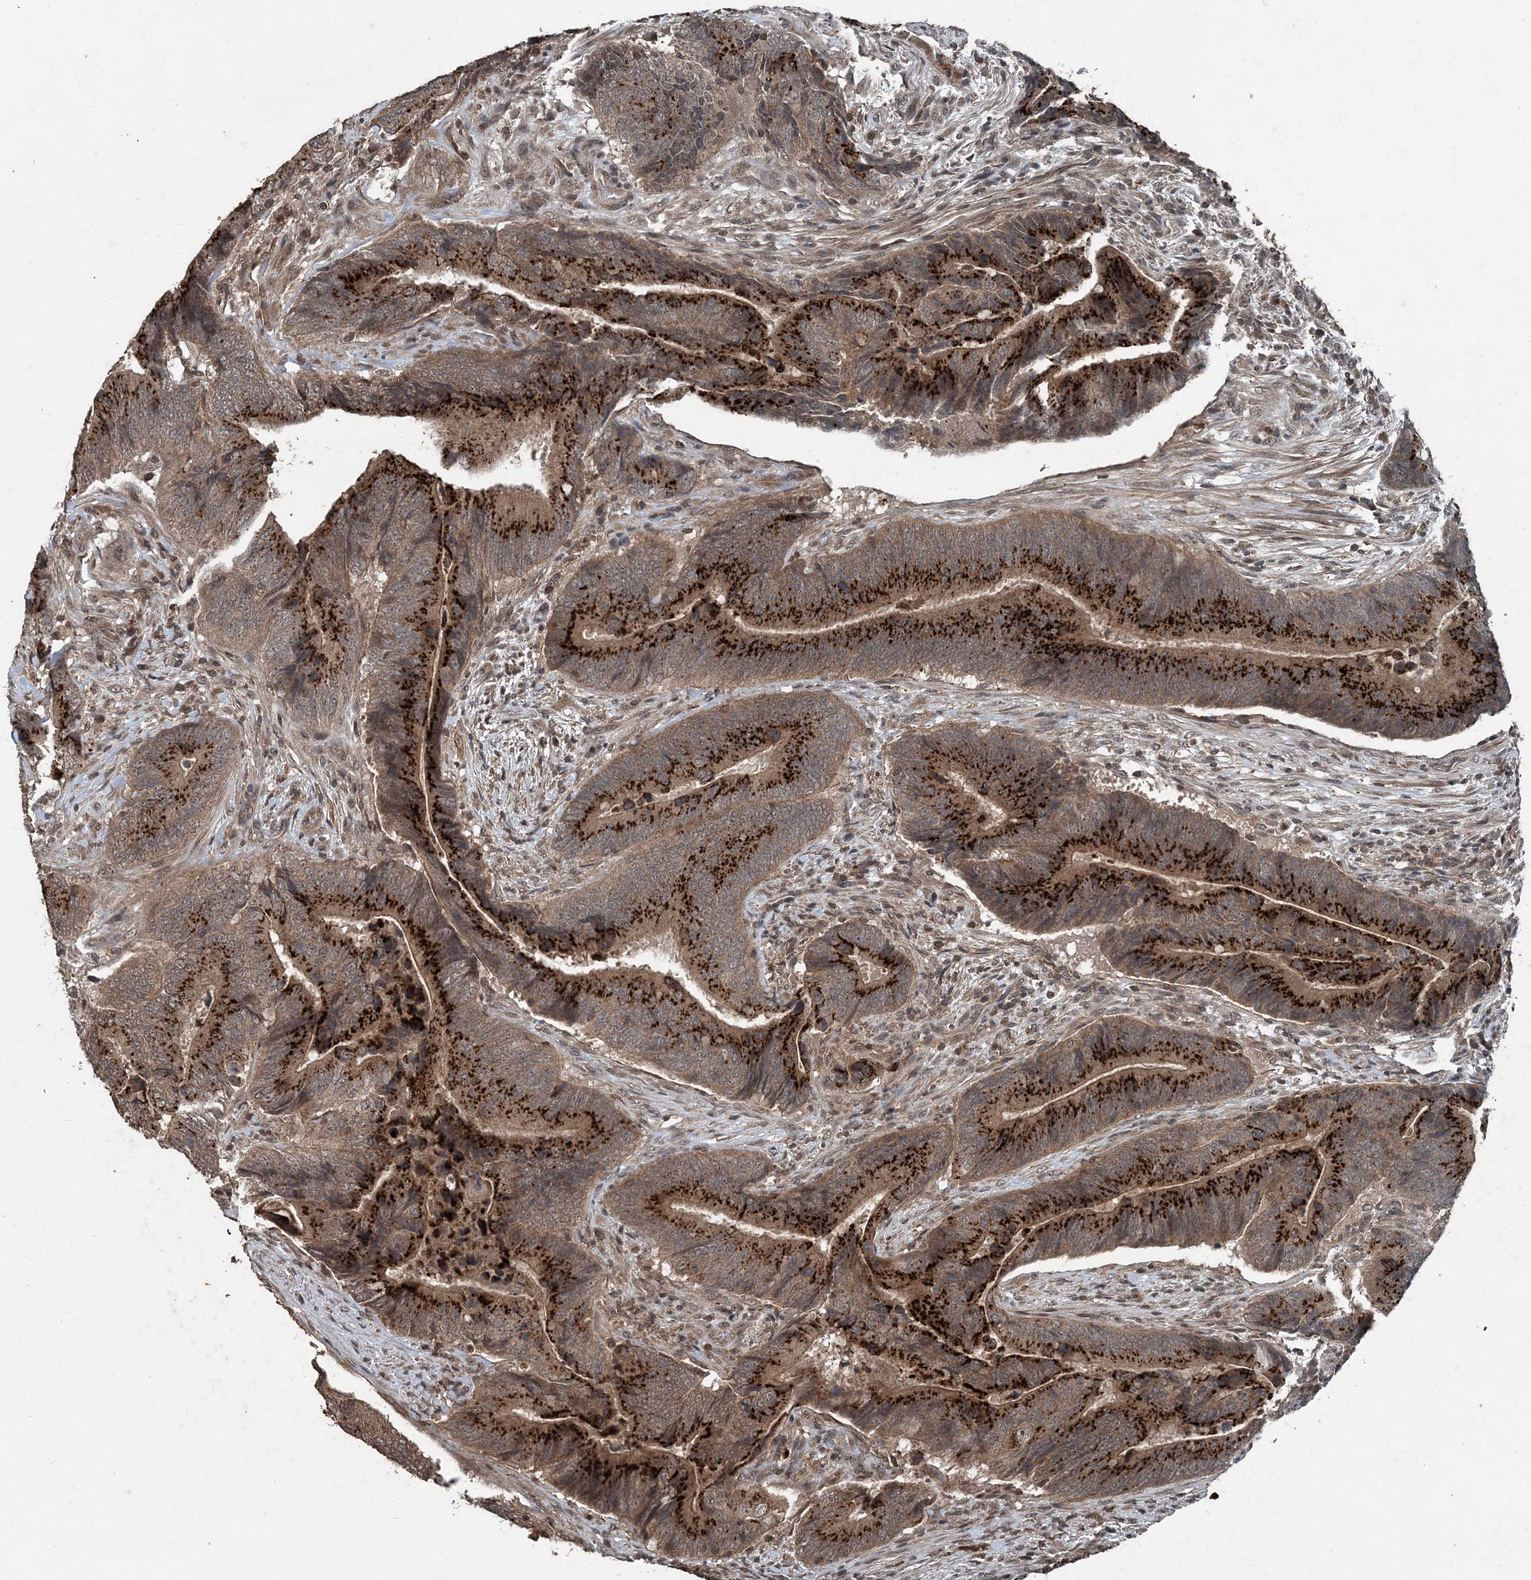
{"staining": {"intensity": "strong", "quantity": ">75%", "location": "cytoplasmic/membranous"}, "tissue": "colorectal cancer", "cell_type": "Tumor cells", "image_type": "cancer", "snomed": [{"axis": "morphology", "description": "Normal tissue, NOS"}, {"axis": "morphology", "description": "Adenocarcinoma, NOS"}, {"axis": "topography", "description": "Colon"}], "caption": "High-power microscopy captured an immunohistochemistry (IHC) image of colorectal adenocarcinoma, revealing strong cytoplasmic/membranous positivity in about >75% of tumor cells. (DAB IHC, brown staining for protein, blue staining for nuclei).", "gene": "CFL1", "patient": {"sex": "male", "age": 56}}